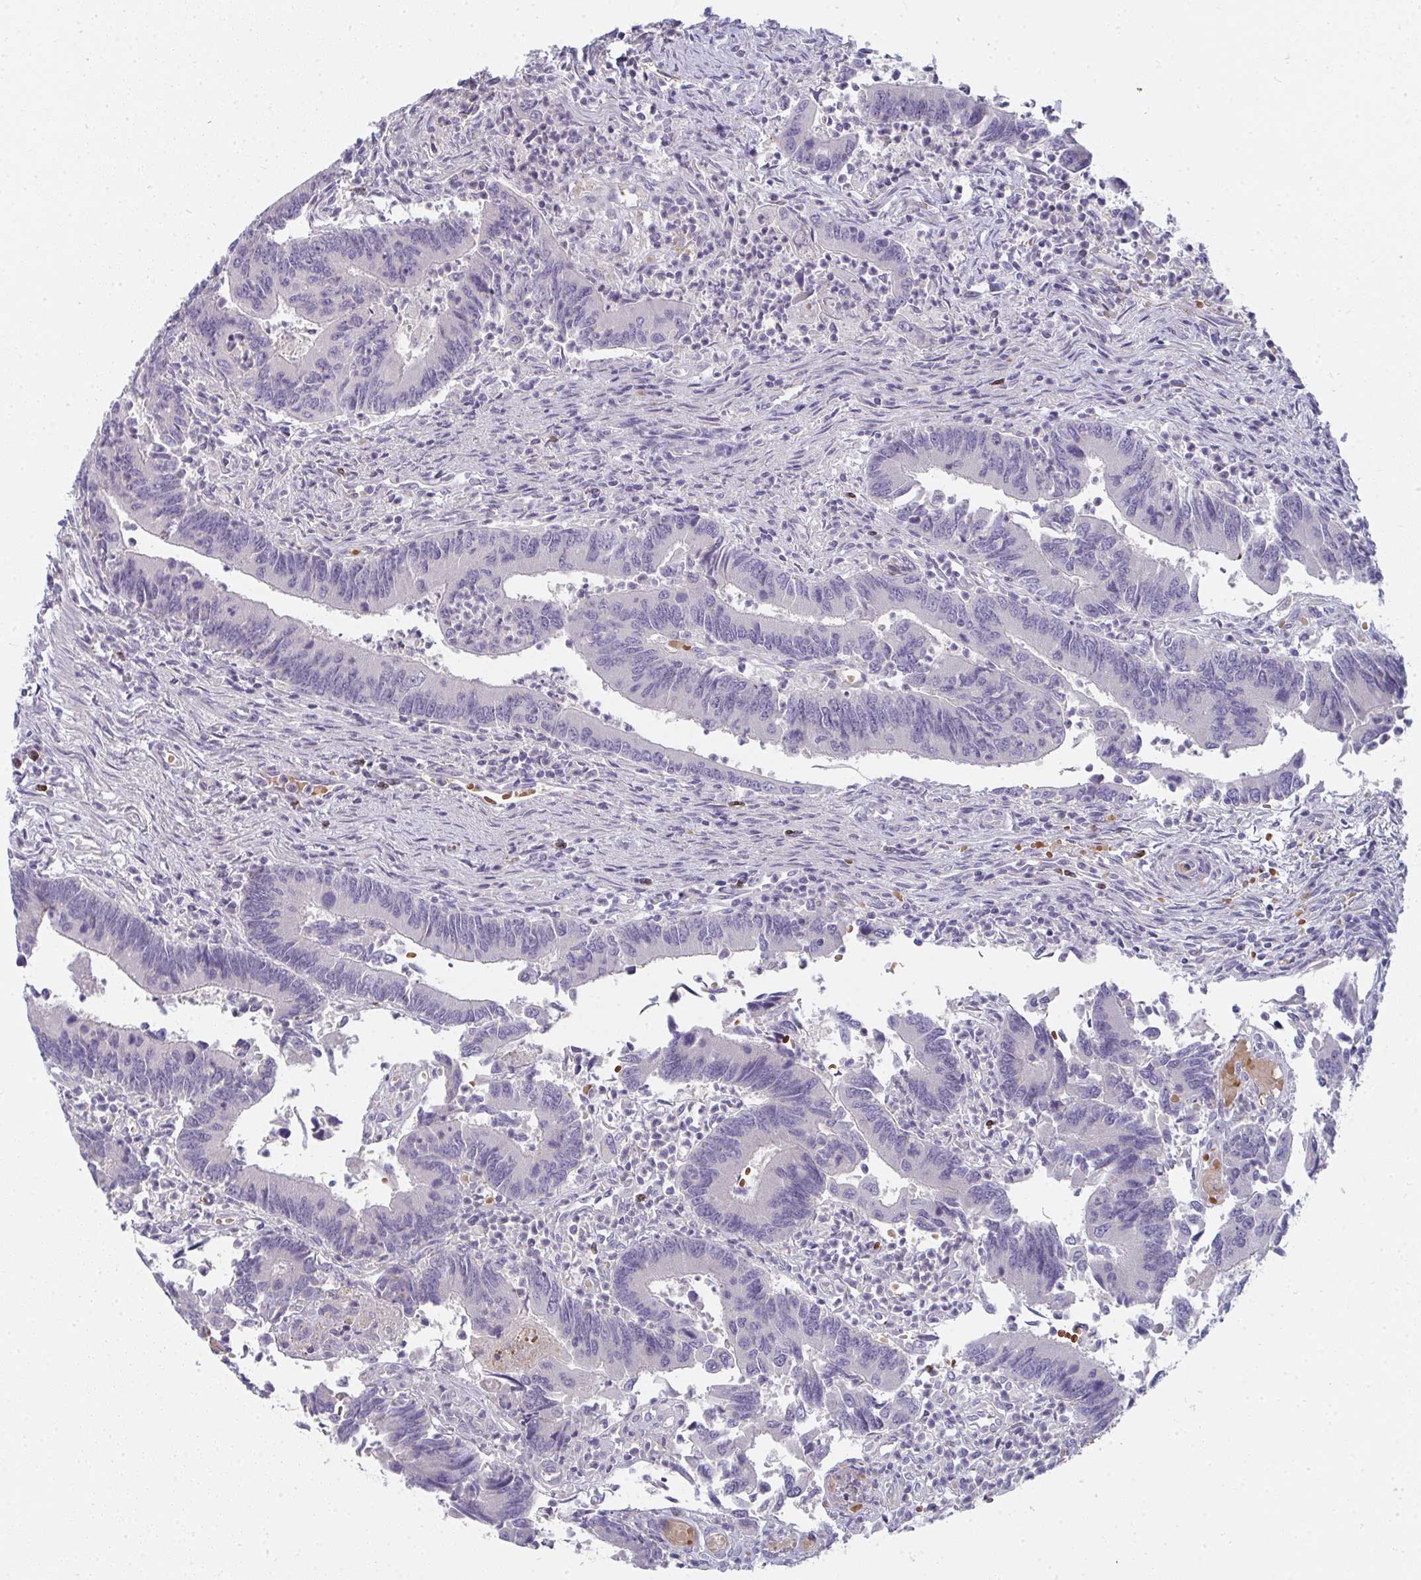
{"staining": {"intensity": "negative", "quantity": "none", "location": "none"}, "tissue": "colorectal cancer", "cell_type": "Tumor cells", "image_type": "cancer", "snomed": [{"axis": "morphology", "description": "Adenocarcinoma, NOS"}, {"axis": "topography", "description": "Colon"}], "caption": "A high-resolution image shows IHC staining of colorectal cancer (adenocarcinoma), which demonstrates no significant staining in tumor cells.", "gene": "SHB", "patient": {"sex": "female", "age": 67}}